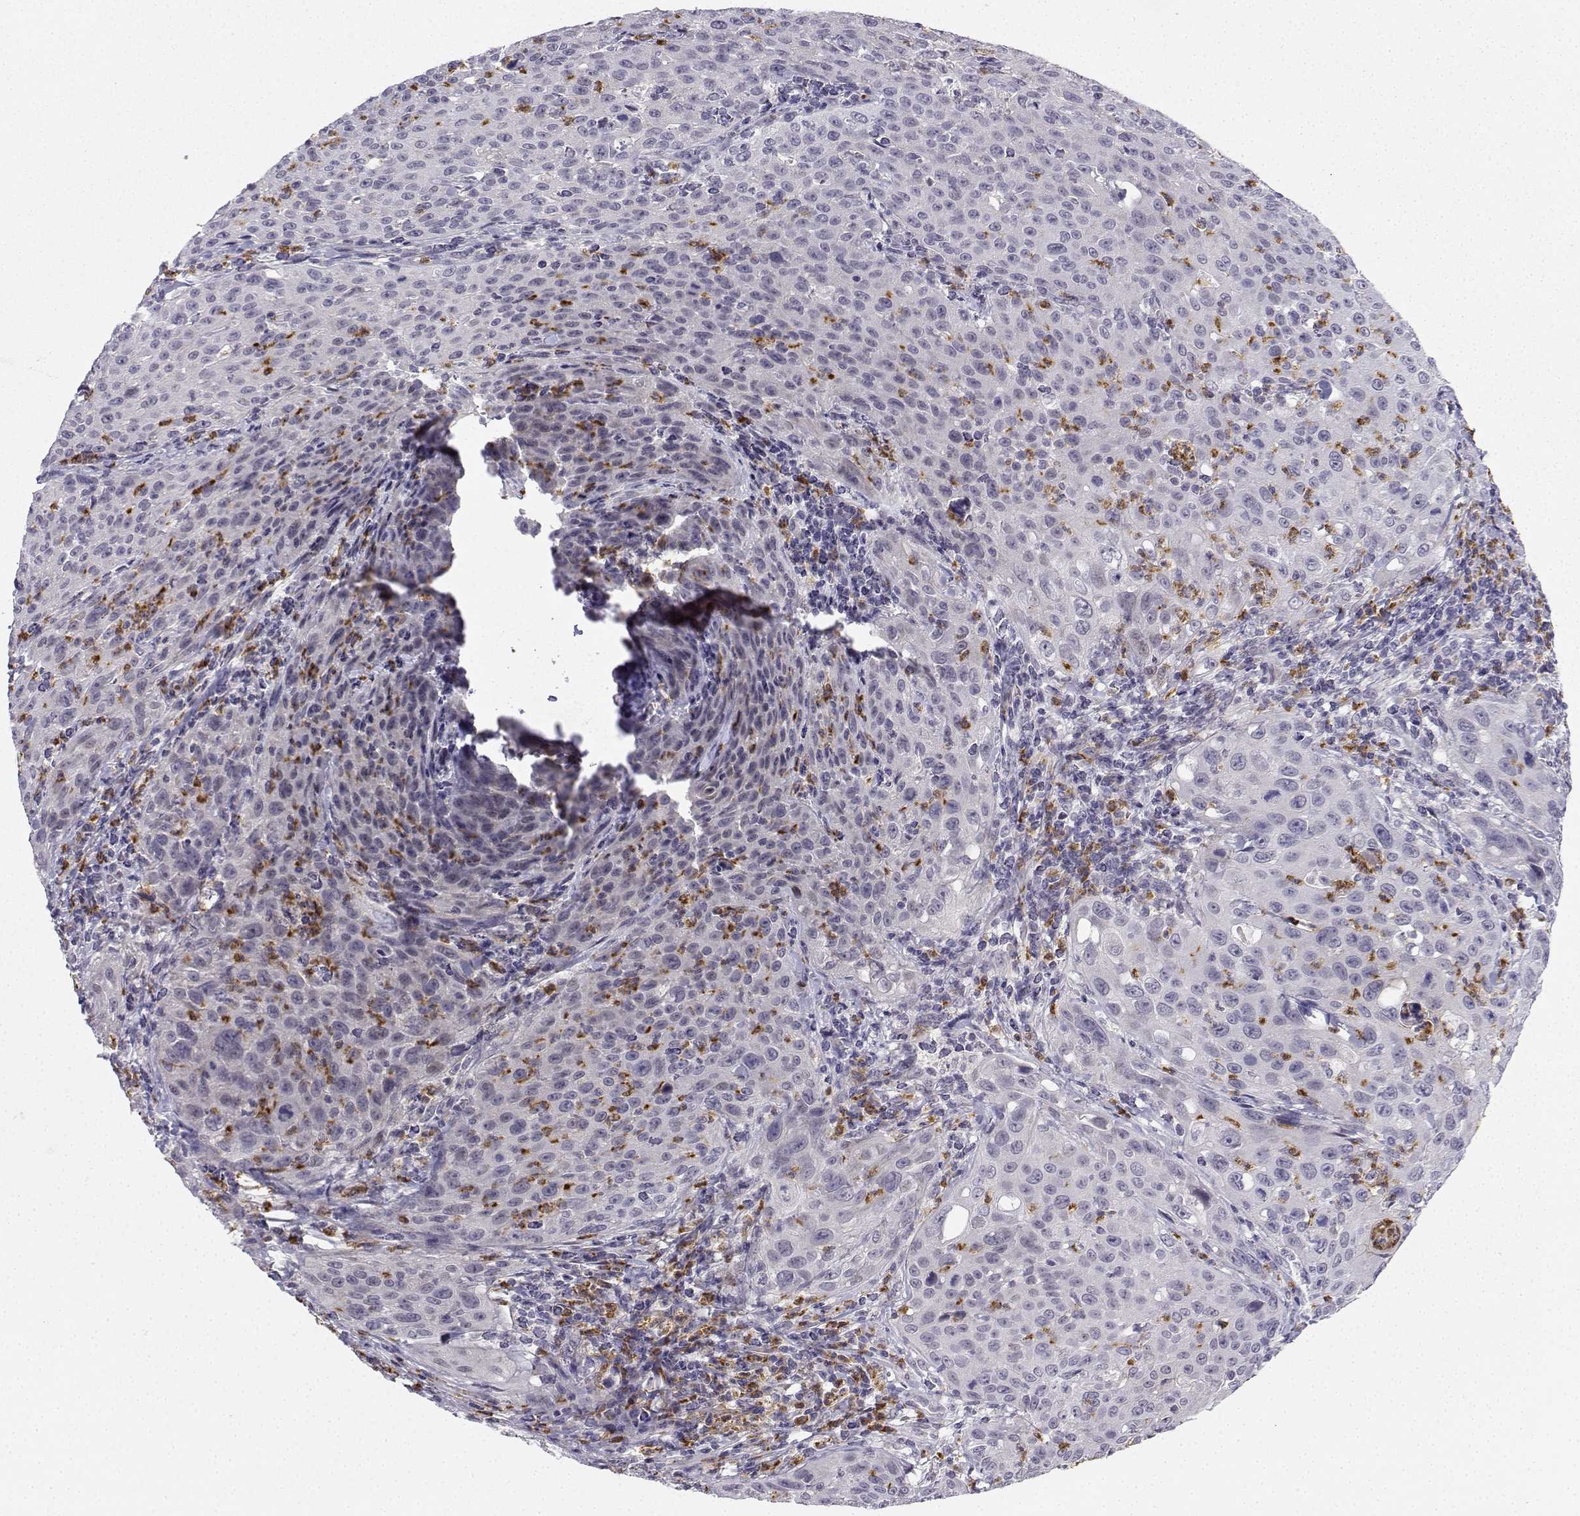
{"staining": {"intensity": "negative", "quantity": "none", "location": "none"}, "tissue": "cervical cancer", "cell_type": "Tumor cells", "image_type": "cancer", "snomed": [{"axis": "morphology", "description": "Squamous cell carcinoma, NOS"}, {"axis": "topography", "description": "Cervix"}], "caption": "Cervical cancer was stained to show a protein in brown. There is no significant expression in tumor cells.", "gene": "CALY", "patient": {"sex": "female", "age": 26}}